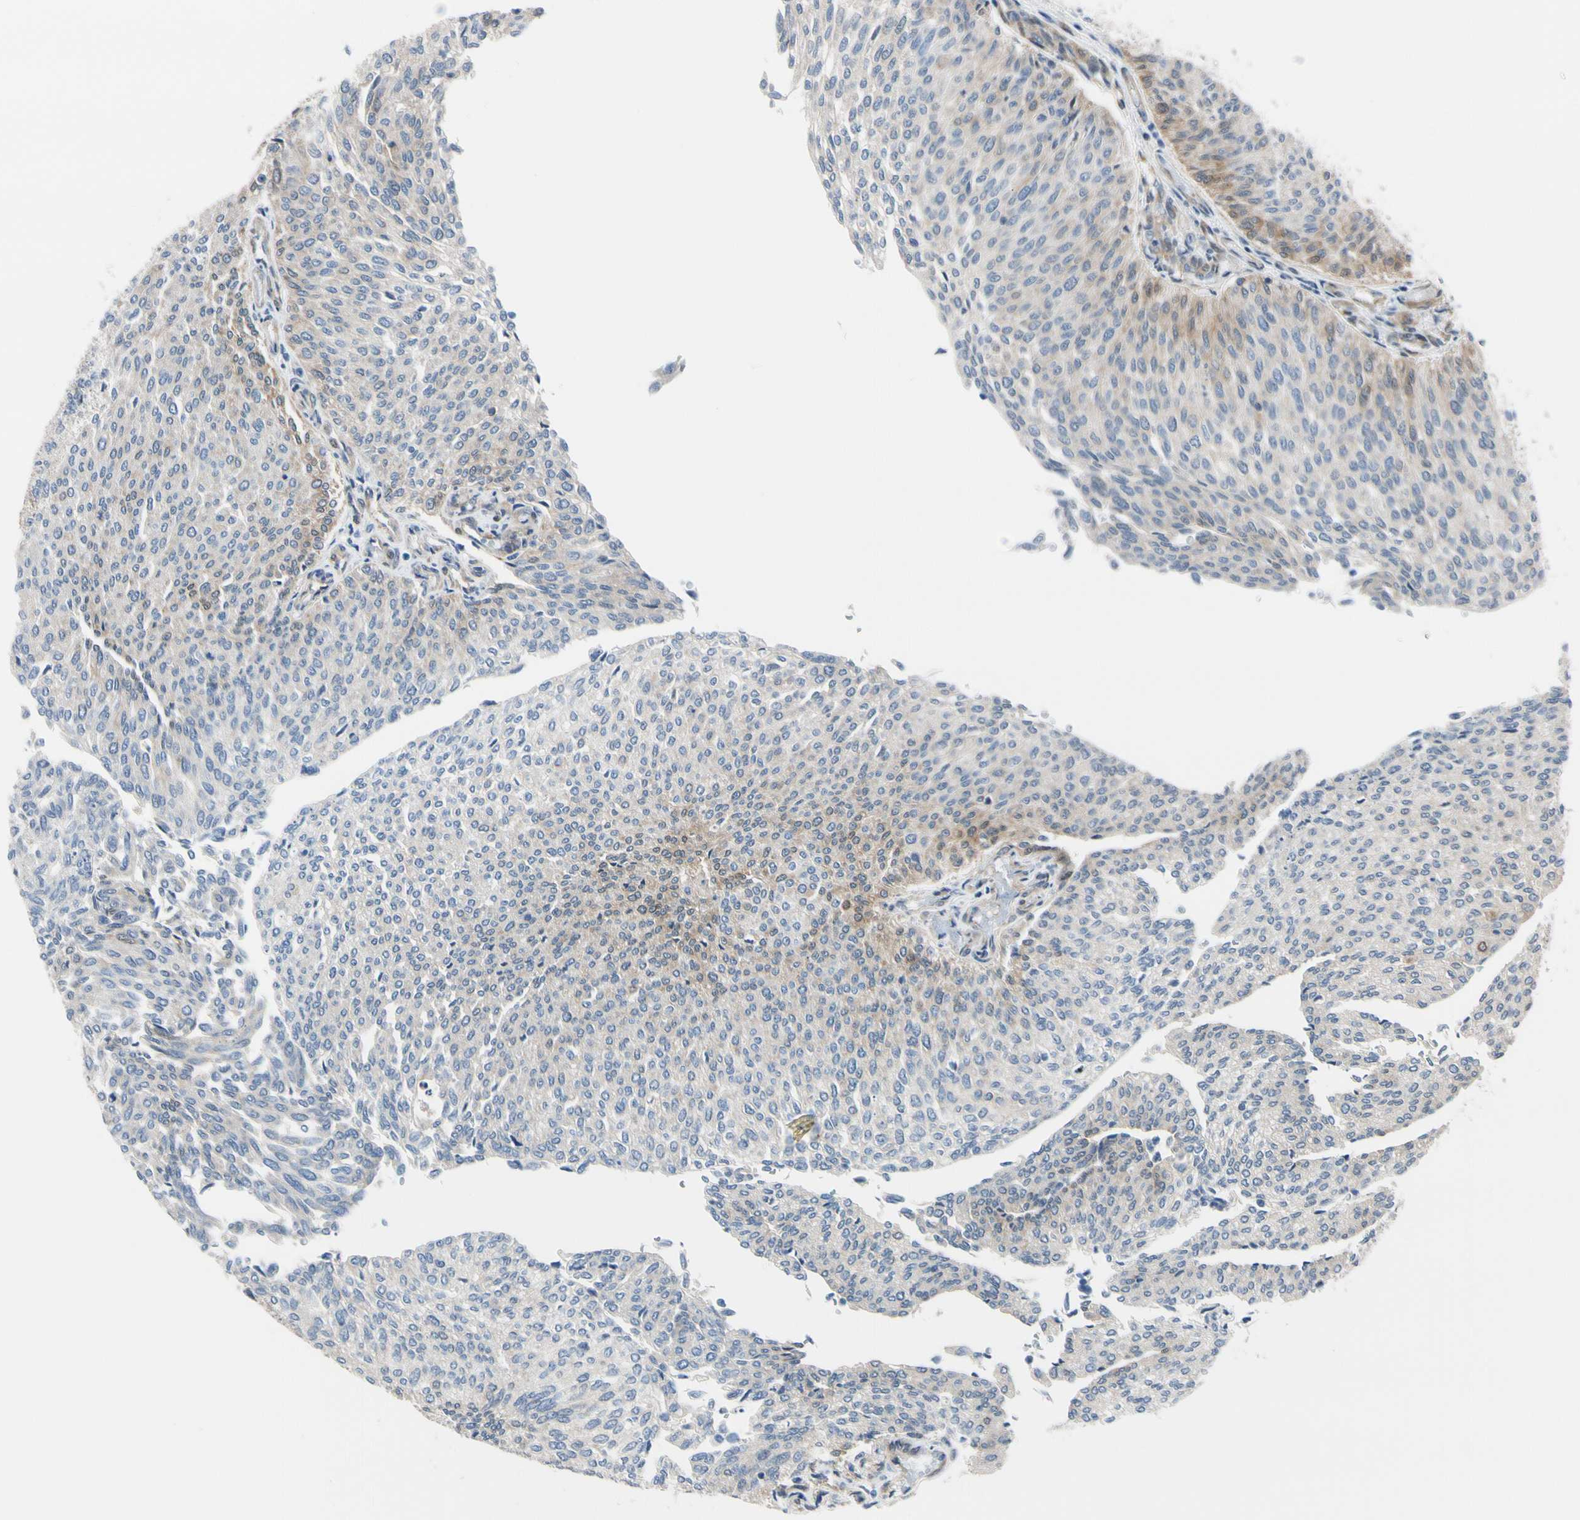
{"staining": {"intensity": "weak", "quantity": "<25%", "location": "cytoplasmic/membranous,nuclear"}, "tissue": "urothelial cancer", "cell_type": "Tumor cells", "image_type": "cancer", "snomed": [{"axis": "morphology", "description": "Urothelial carcinoma, Low grade"}, {"axis": "topography", "description": "Urinary bladder"}], "caption": "Immunohistochemical staining of human urothelial cancer shows no significant staining in tumor cells.", "gene": "RASGRF1", "patient": {"sex": "female", "age": 79}}